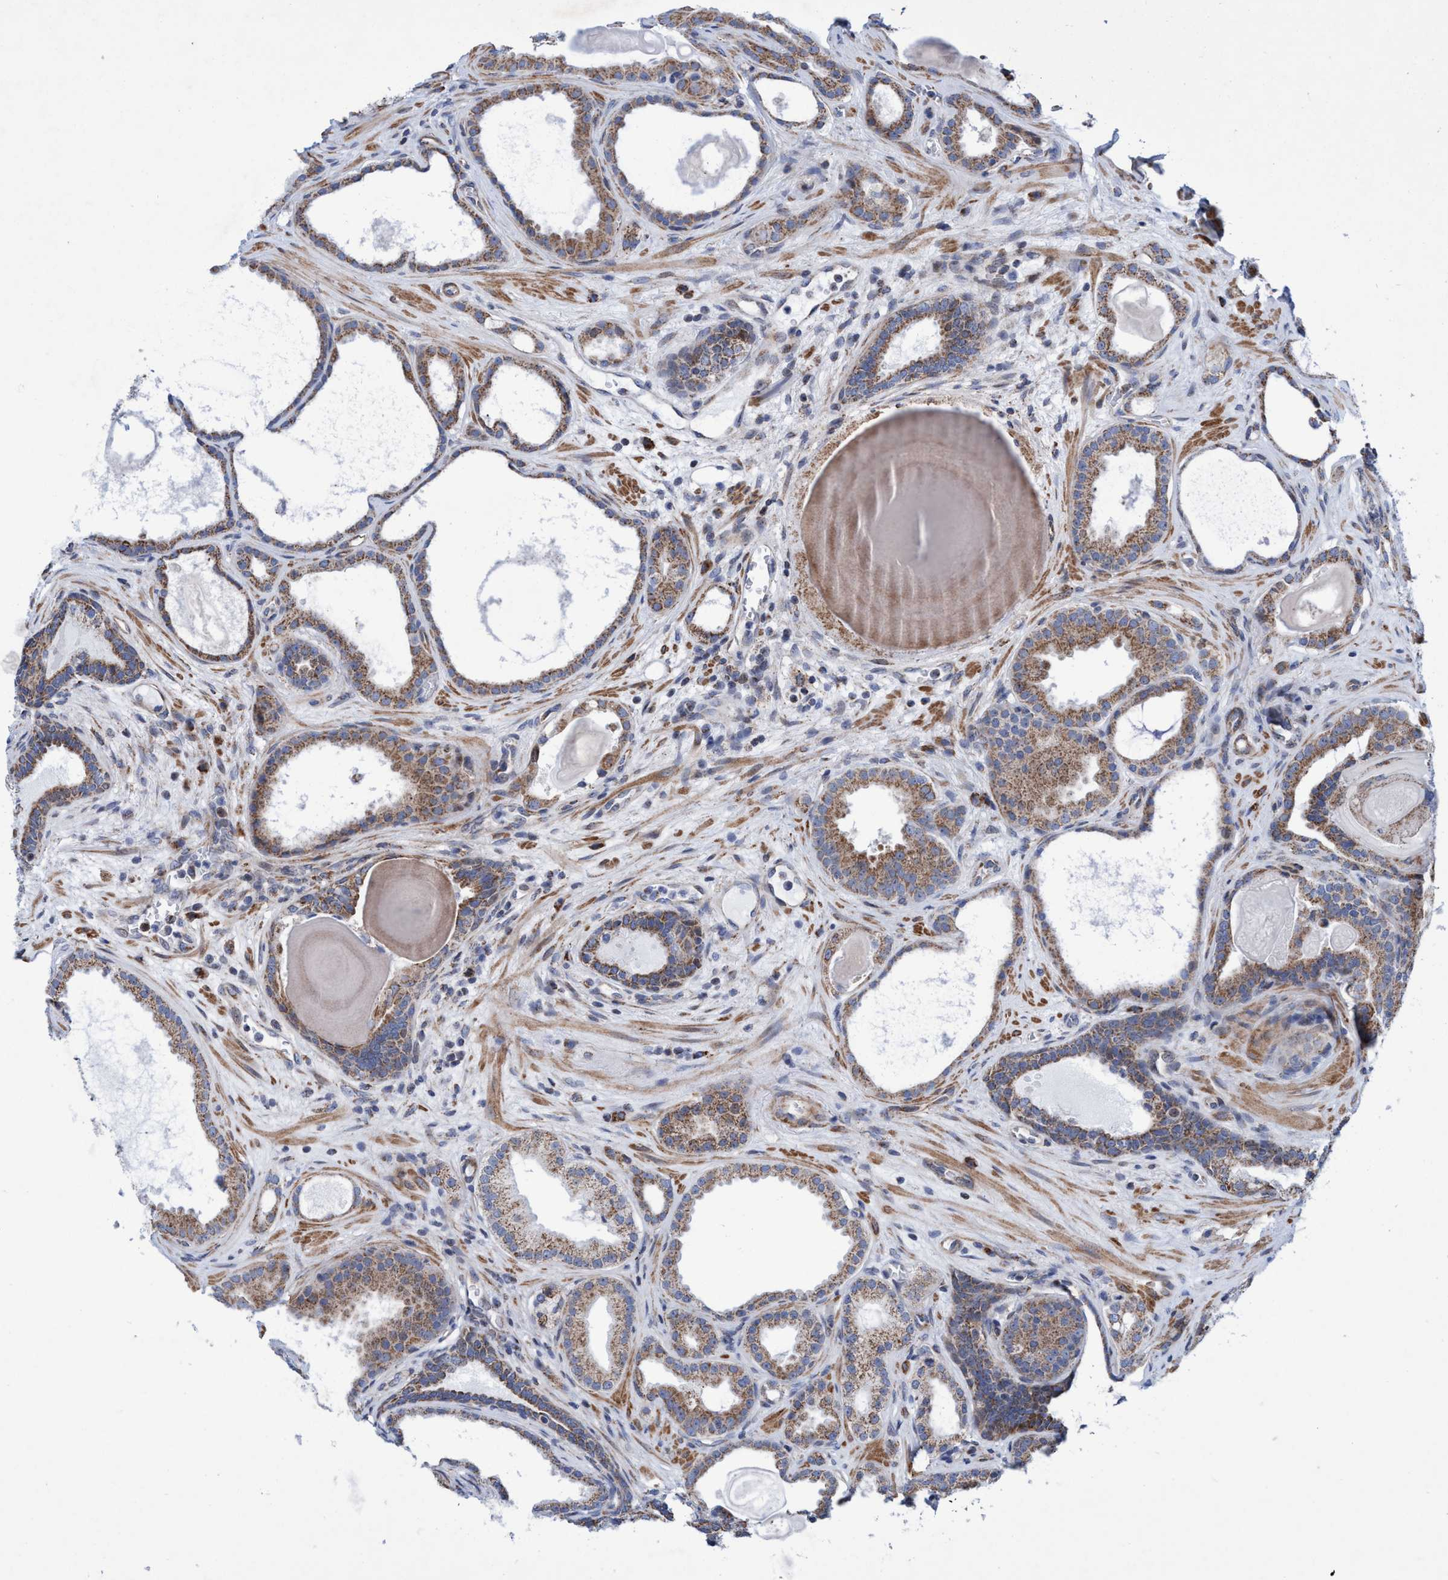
{"staining": {"intensity": "moderate", "quantity": ">75%", "location": "cytoplasmic/membranous"}, "tissue": "prostate cancer", "cell_type": "Tumor cells", "image_type": "cancer", "snomed": [{"axis": "morphology", "description": "Adenocarcinoma, High grade"}, {"axis": "topography", "description": "Prostate"}], "caption": "Immunohistochemical staining of prostate cancer (high-grade adenocarcinoma) displays medium levels of moderate cytoplasmic/membranous protein expression in approximately >75% of tumor cells. The staining was performed using DAB (3,3'-diaminobenzidine), with brown indicating positive protein expression. Nuclei are stained blue with hematoxylin.", "gene": "POLR1F", "patient": {"sex": "male", "age": 60}}